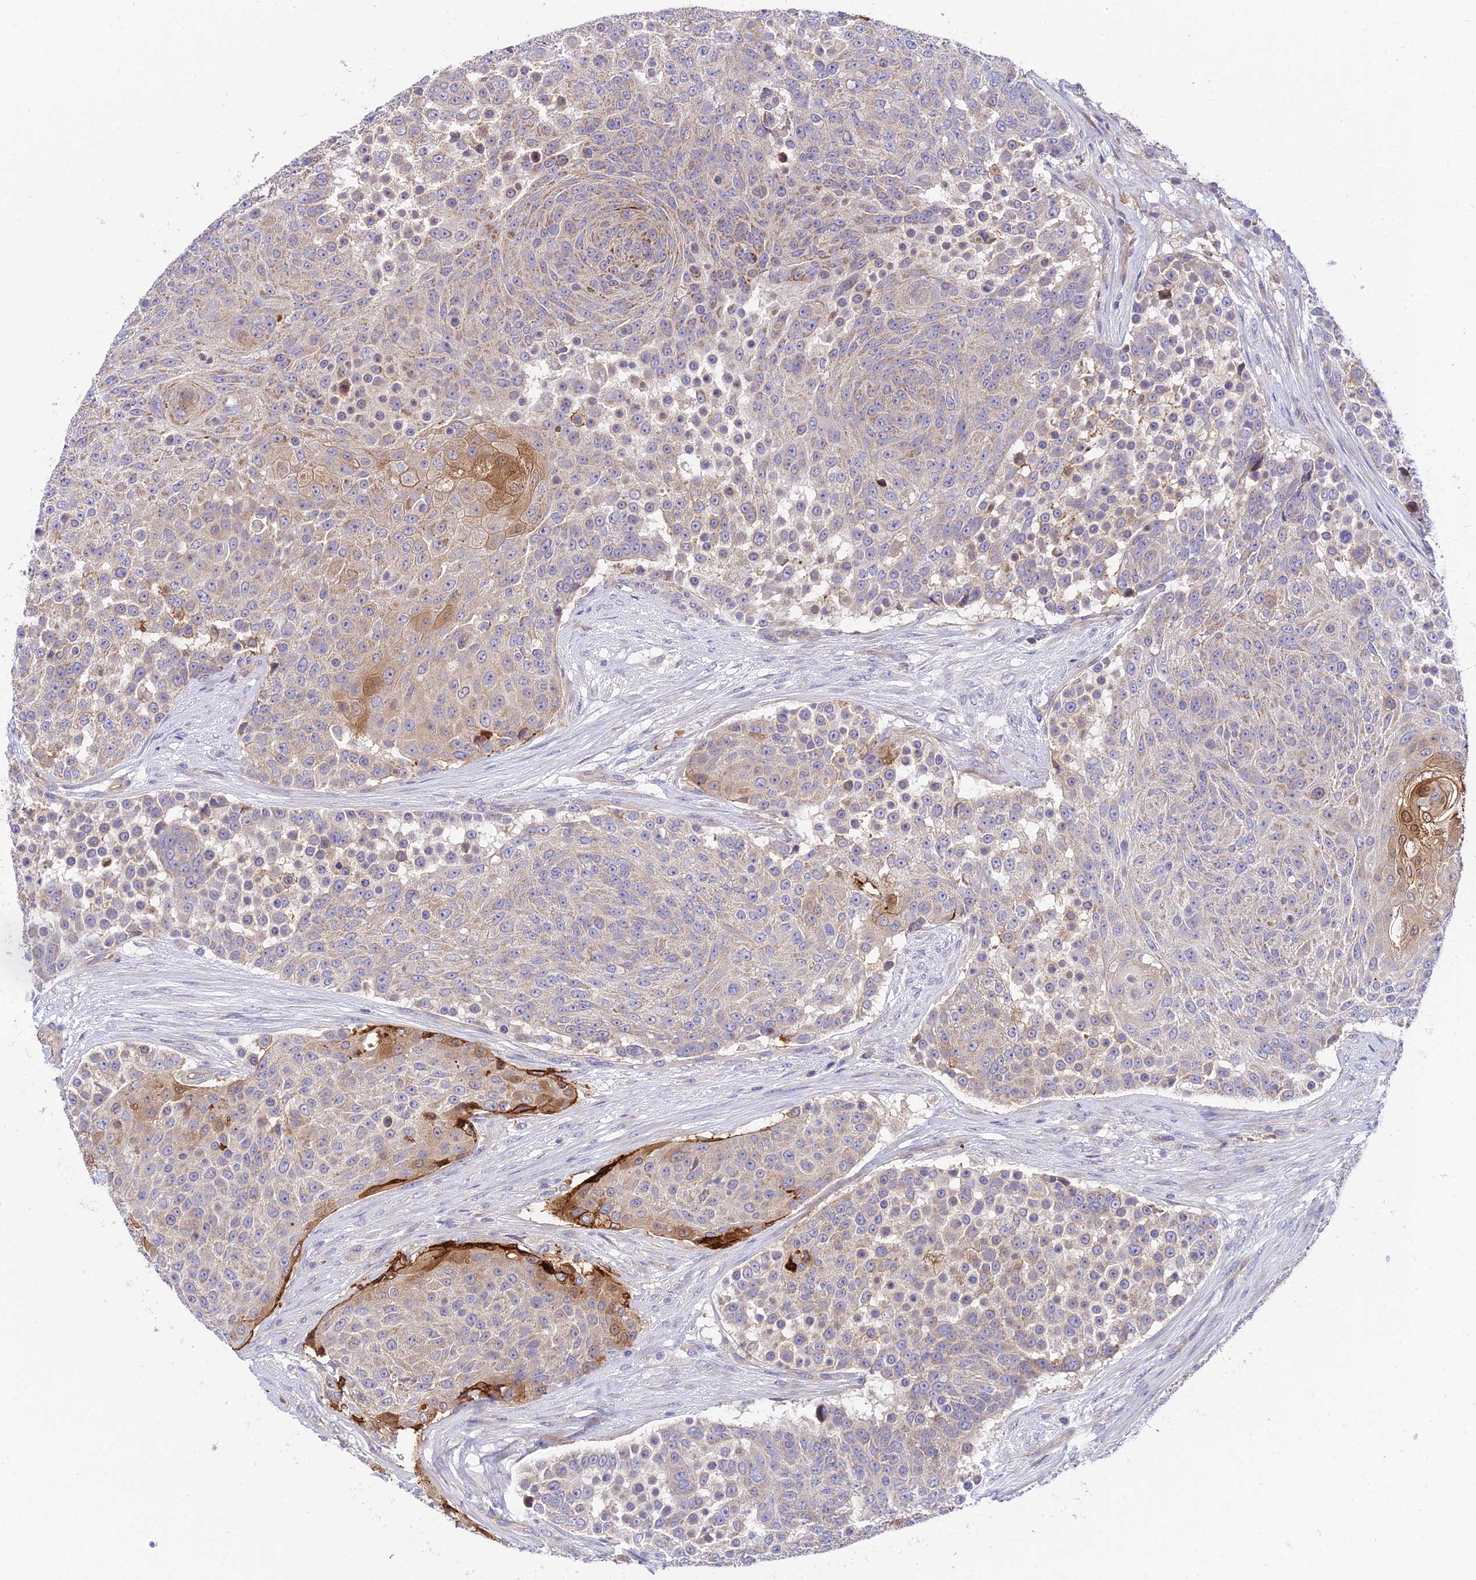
{"staining": {"intensity": "strong", "quantity": "<25%", "location": "cytoplasmic/membranous"}, "tissue": "urothelial cancer", "cell_type": "Tumor cells", "image_type": "cancer", "snomed": [{"axis": "morphology", "description": "Urothelial carcinoma, High grade"}, {"axis": "topography", "description": "Urinary bladder"}], "caption": "Immunohistochemical staining of urothelial carcinoma (high-grade) reveals strong cytoplasmic/membranous protein expression in about <25% of tumor cells.", "gene": "TRIM43B", "patient": {"sex": "female", "age": 63}}